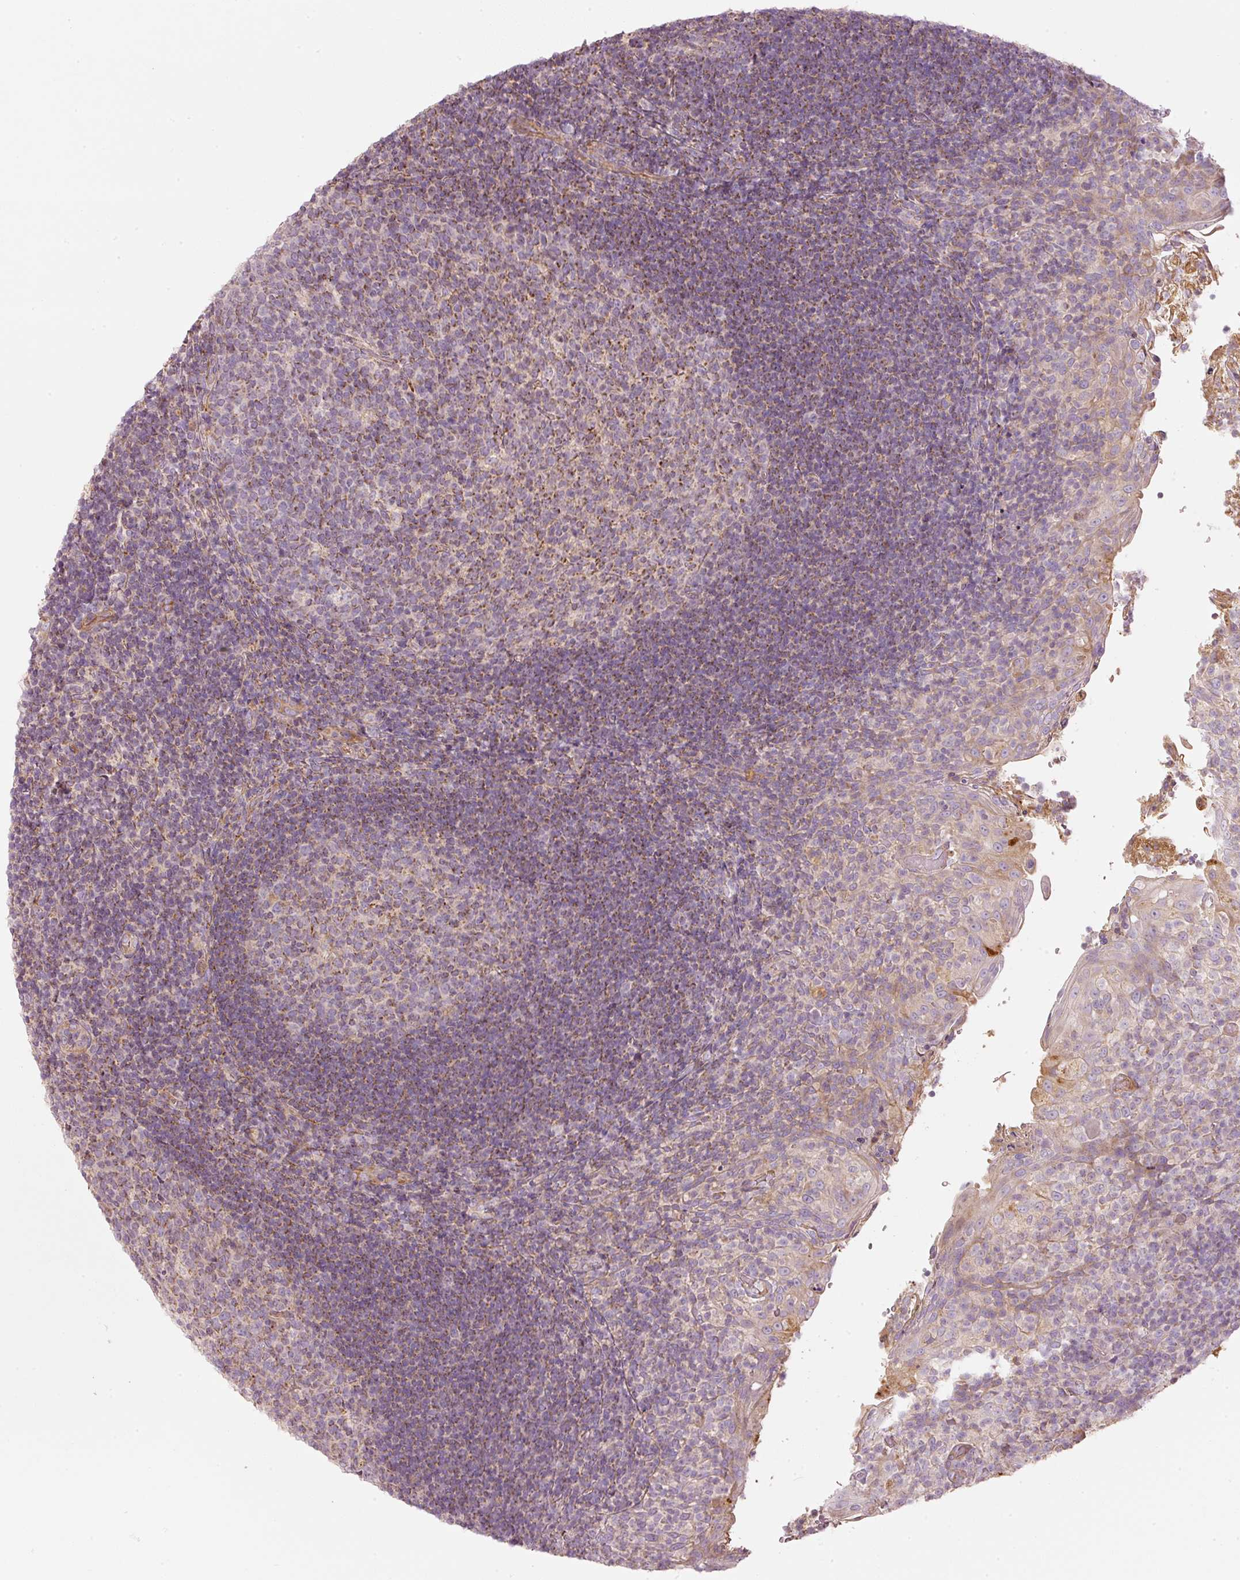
{"staining": {"intensity": "moderate", "quantity": "25%-75%", "location": "cytoplasmic/membranous"}, "tissue": "tonsil", "cell_type": "Germinal center cells", "image_type": "normal", "snomed": [{"axis": "morphology", "description": "Normal tissue, NOS"}, {"axis": "topography", "description": "Tonsil"}], "caption": "Immunohistochemistry (IHC) micrograph of normal human tonsil stained for a protein (brown), which displays medium levels of moderate cytoplasmic/membranous staining in about 25%-75% of germinal center cells.", "gene": "SERPING1", "patient": {"sex": "female", "age": 10}}